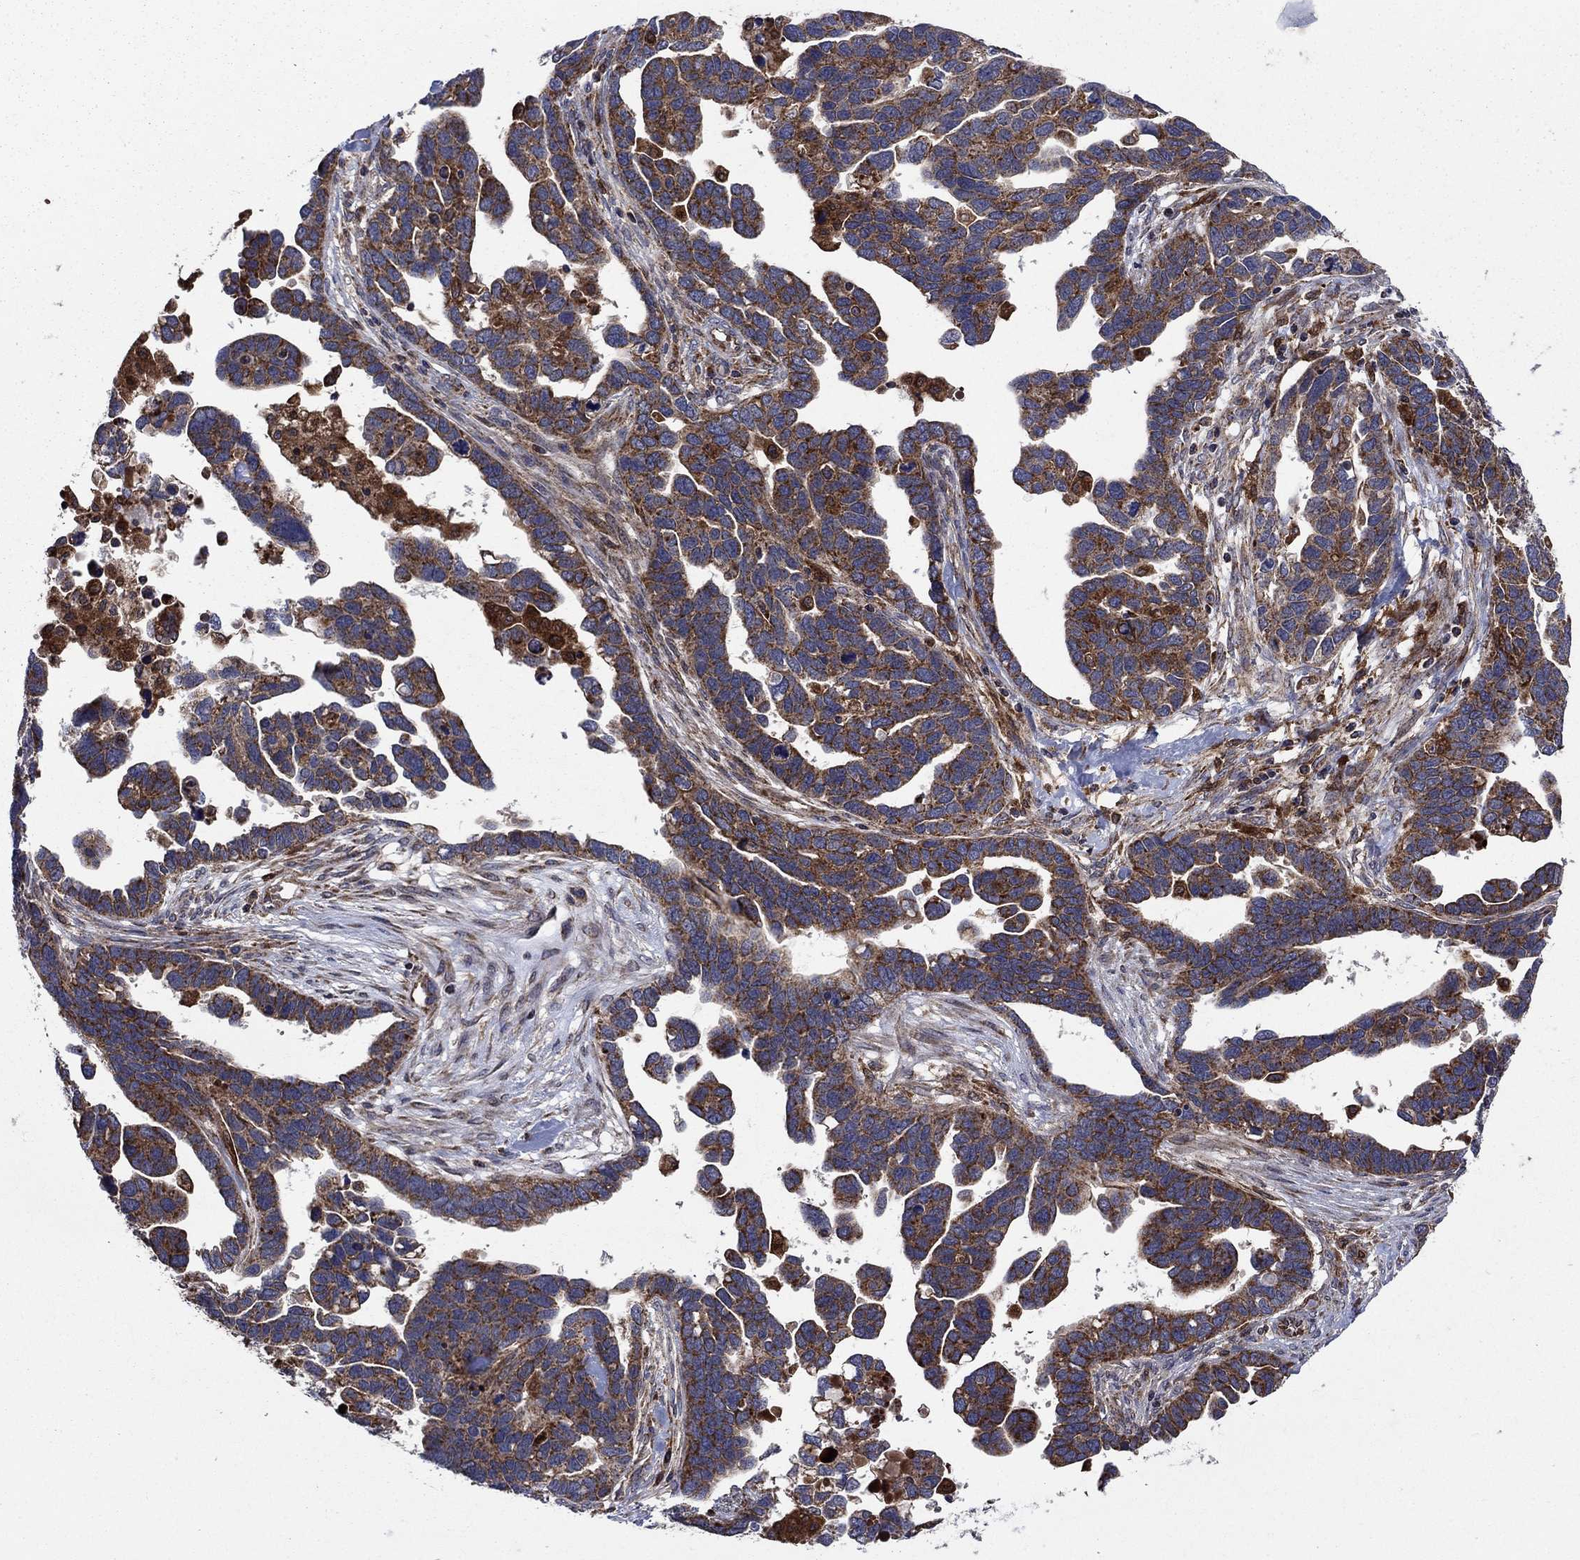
{"staining": {"intensity": "strong", "quantity": "25%-75%", "location": "cytoplasmic/membranous"}, "tissue": "ovarian cancer", "cell_type": "Tumor cells", "image_type": "cancer", "snomed": [{"axis": "morphology", "description": "Cystadenocarcinoma, serous, NOS"}, {"axis": "topography", "description": "Ovary"}], "caption": "Protein expression analysis of human ovarian cancer (serous cystadenocarcinoma) reveals strong cytoplasmic/membranous staining in approximately 25%-75% of tumor cells.", "gene": "RNF19B", "patient": {"sex": "female", "age": 54}}